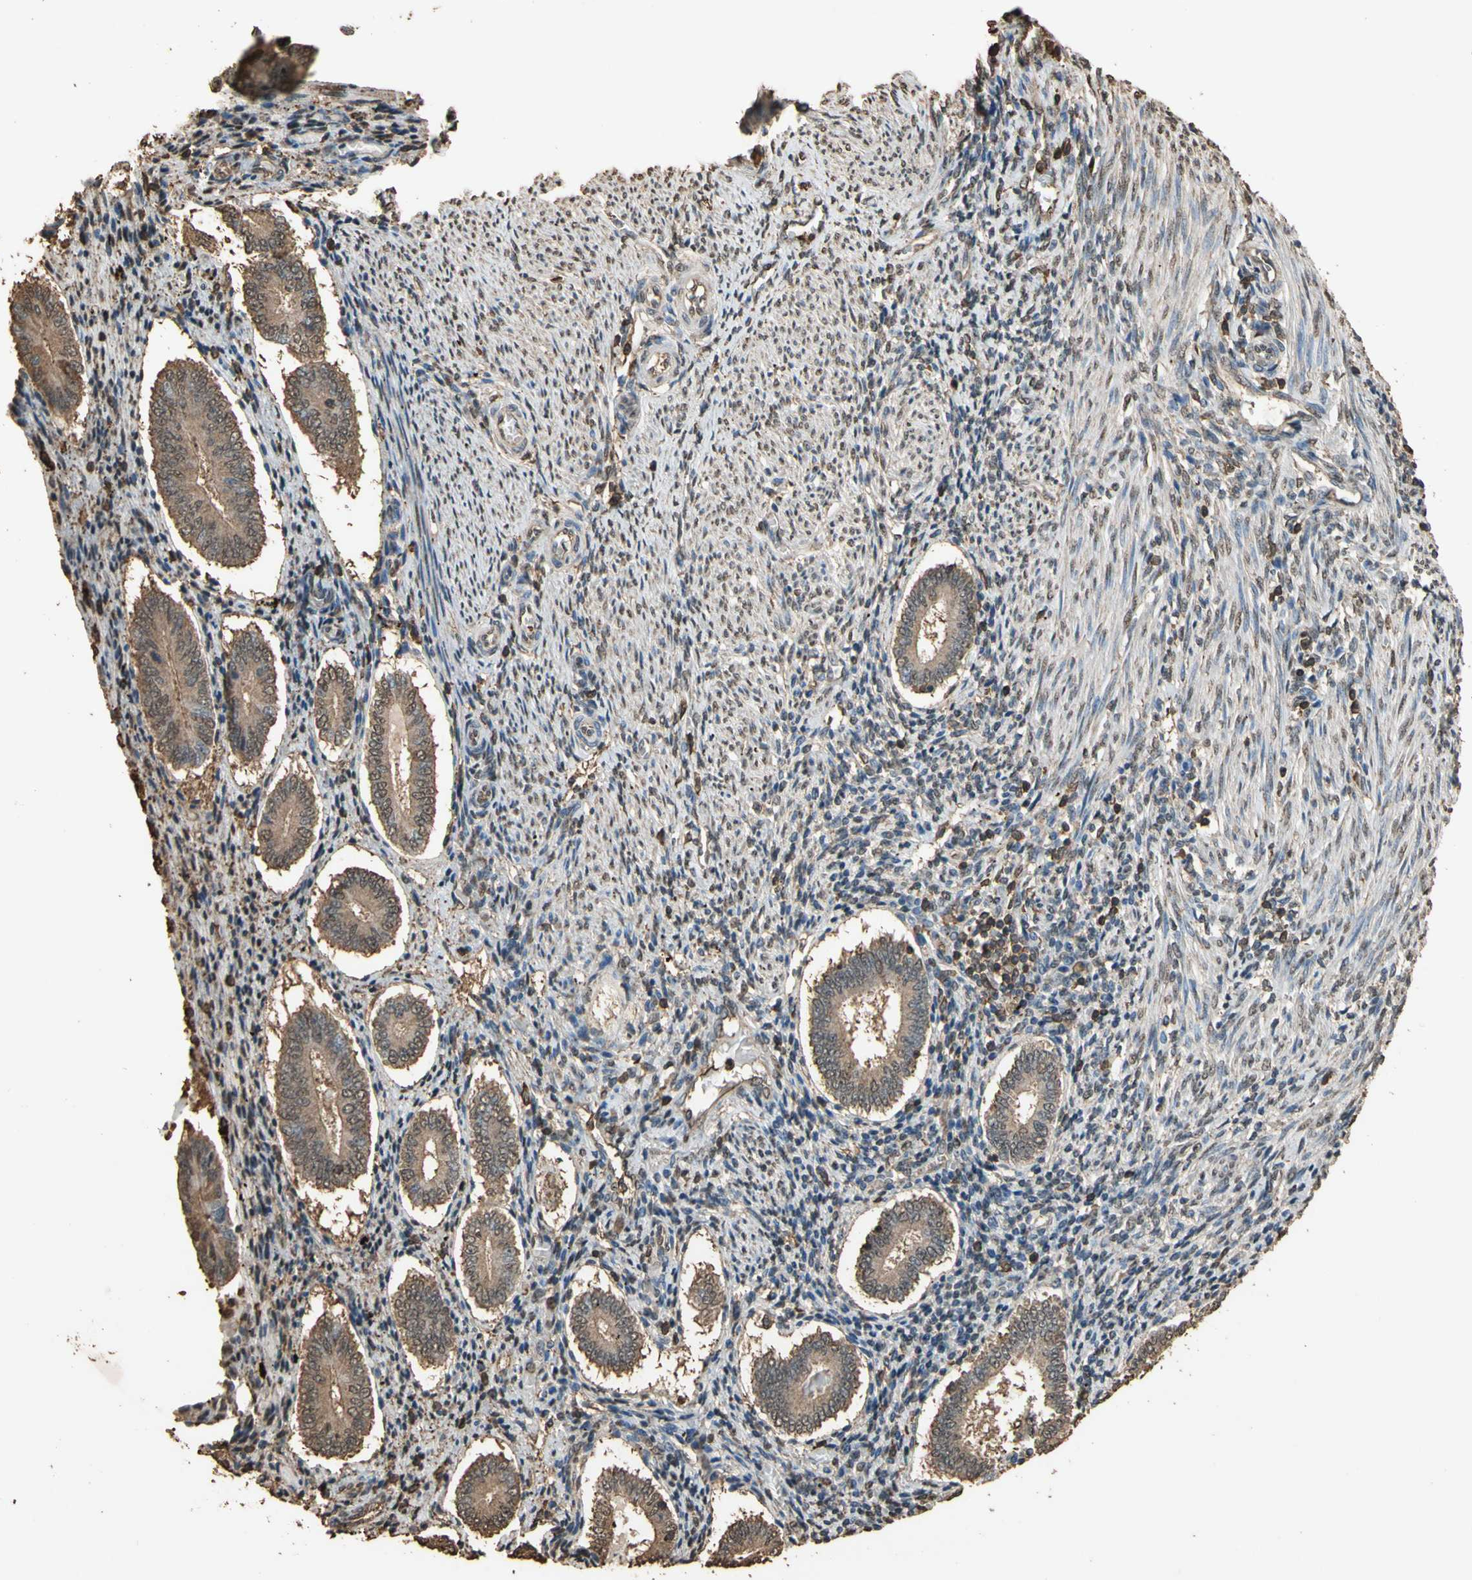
{"staining": {"intensity": "moderate", "quantity": "25%-75%", "location": "cytoplasmic/membranous"}, "tissue": "endometrium", "cell_type": "Cells in endometrial stroma", "image_type": "normal", "snomed": [{"axis": "morphology", "description": "Normal tissue, NOS"}, {"axis": "topography", "description": "Endometrium"}], "caption": "DAB immunohistochemical staining of benign endometrium shows moderate cytoplasmic/membranous protein staining in approximately 25%-75% of cells in endometrial stroma. (IHC, brightfield microscopy, high magnification).", "gene": "TNFSF13B", "patient": {"sex": "female", "age": 42}}